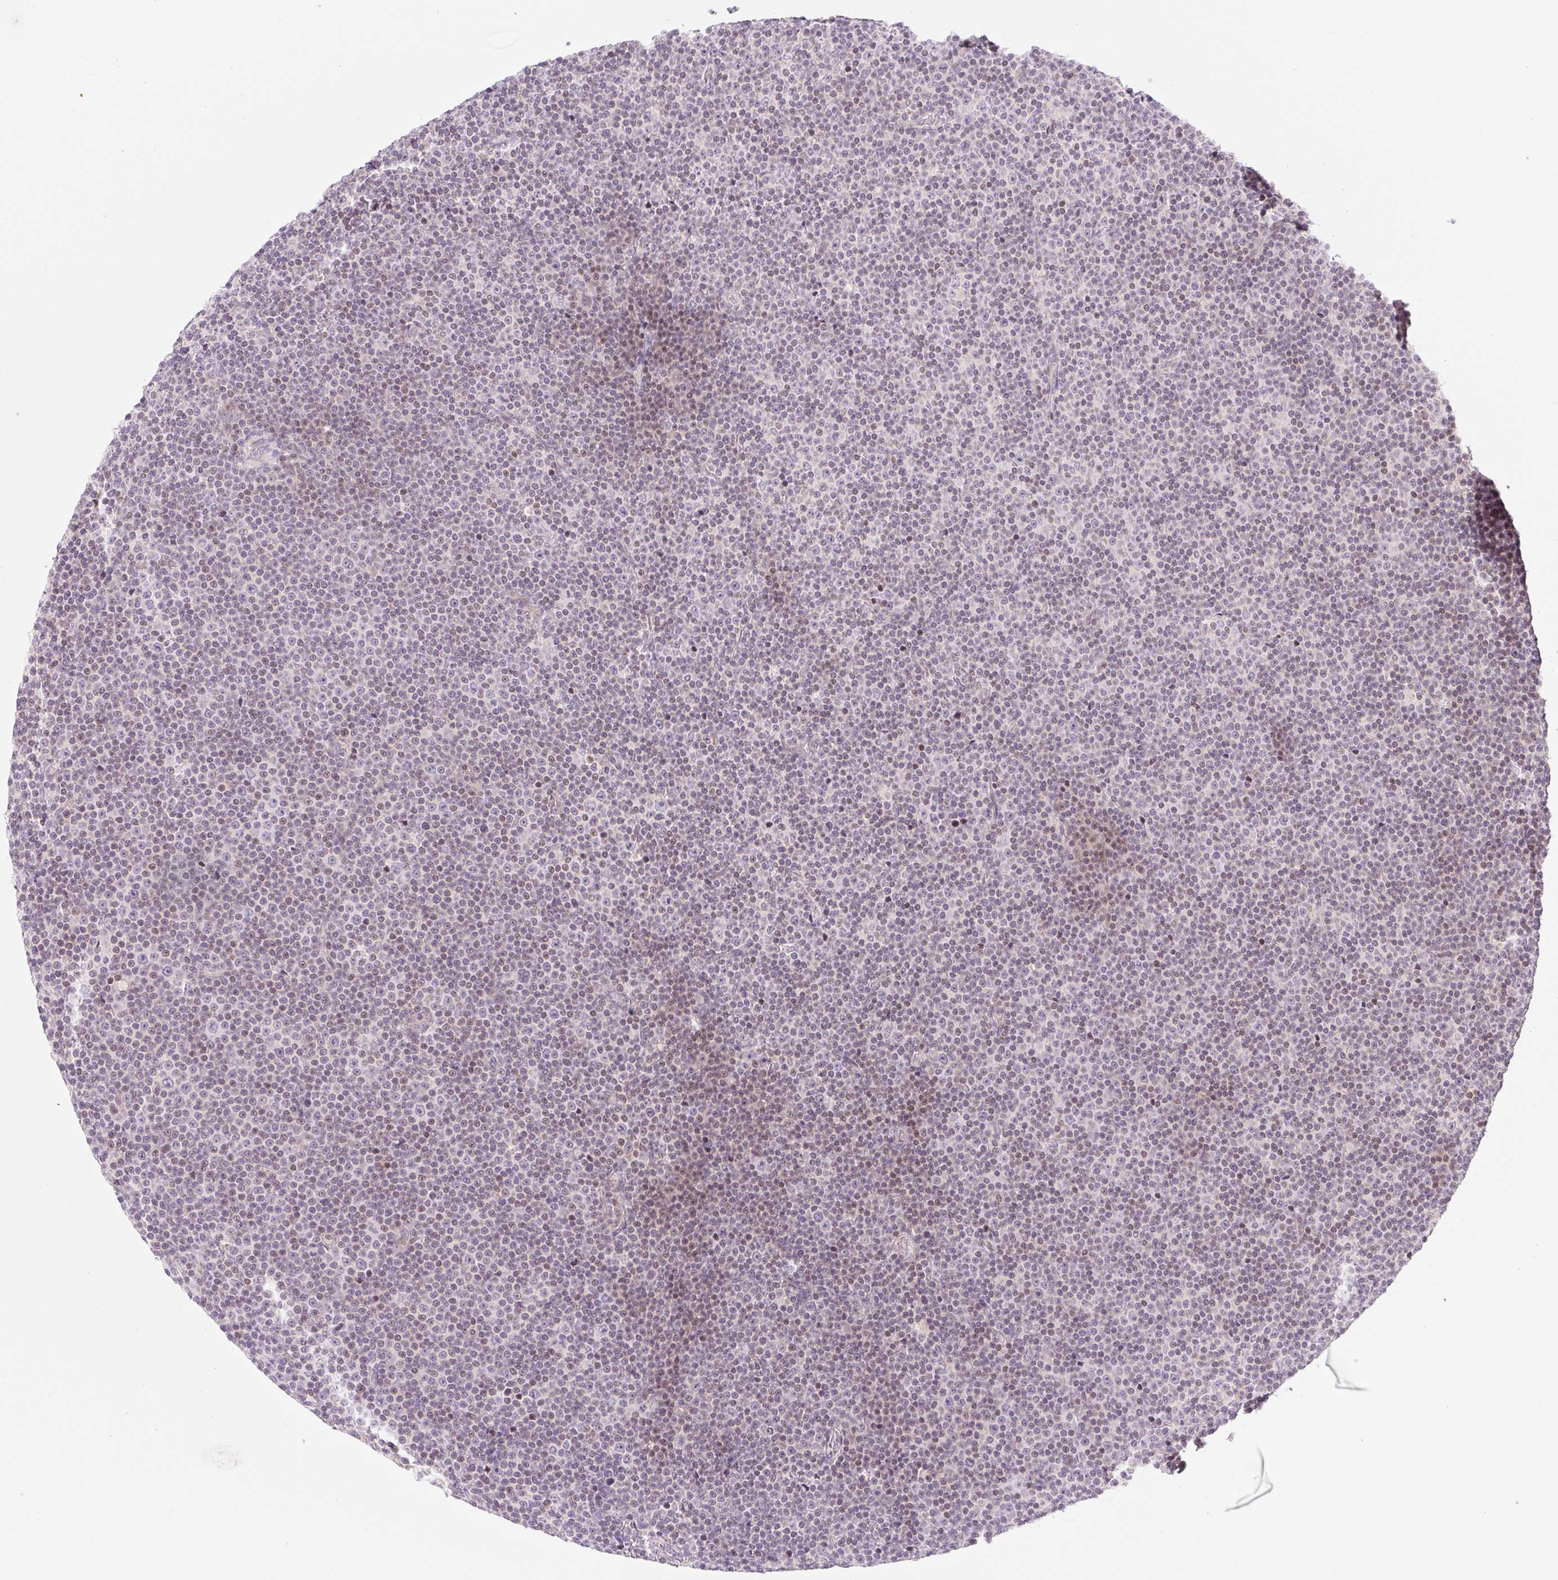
{"staining": {"intensity": "weak", "quantity": "25%-75%", "location": "nuclear"}, "tissue": "lymphoma", "cell_type": "Tumor cells", "image_type": "cancer", "snomed": [{"axis": "morphology", "description": "Malignant lymphoma, non-Hodgkin's type, Low grade"}, {"axis": "topography", "description": "Lymph node"}], "caption": "A low amount of weak nuclear staining is present in approximately 25%-75% of tumor cells in lymphoma tissue.", "gene": "CASKIN1", "patient": {"sex": "female", "age": 67}}